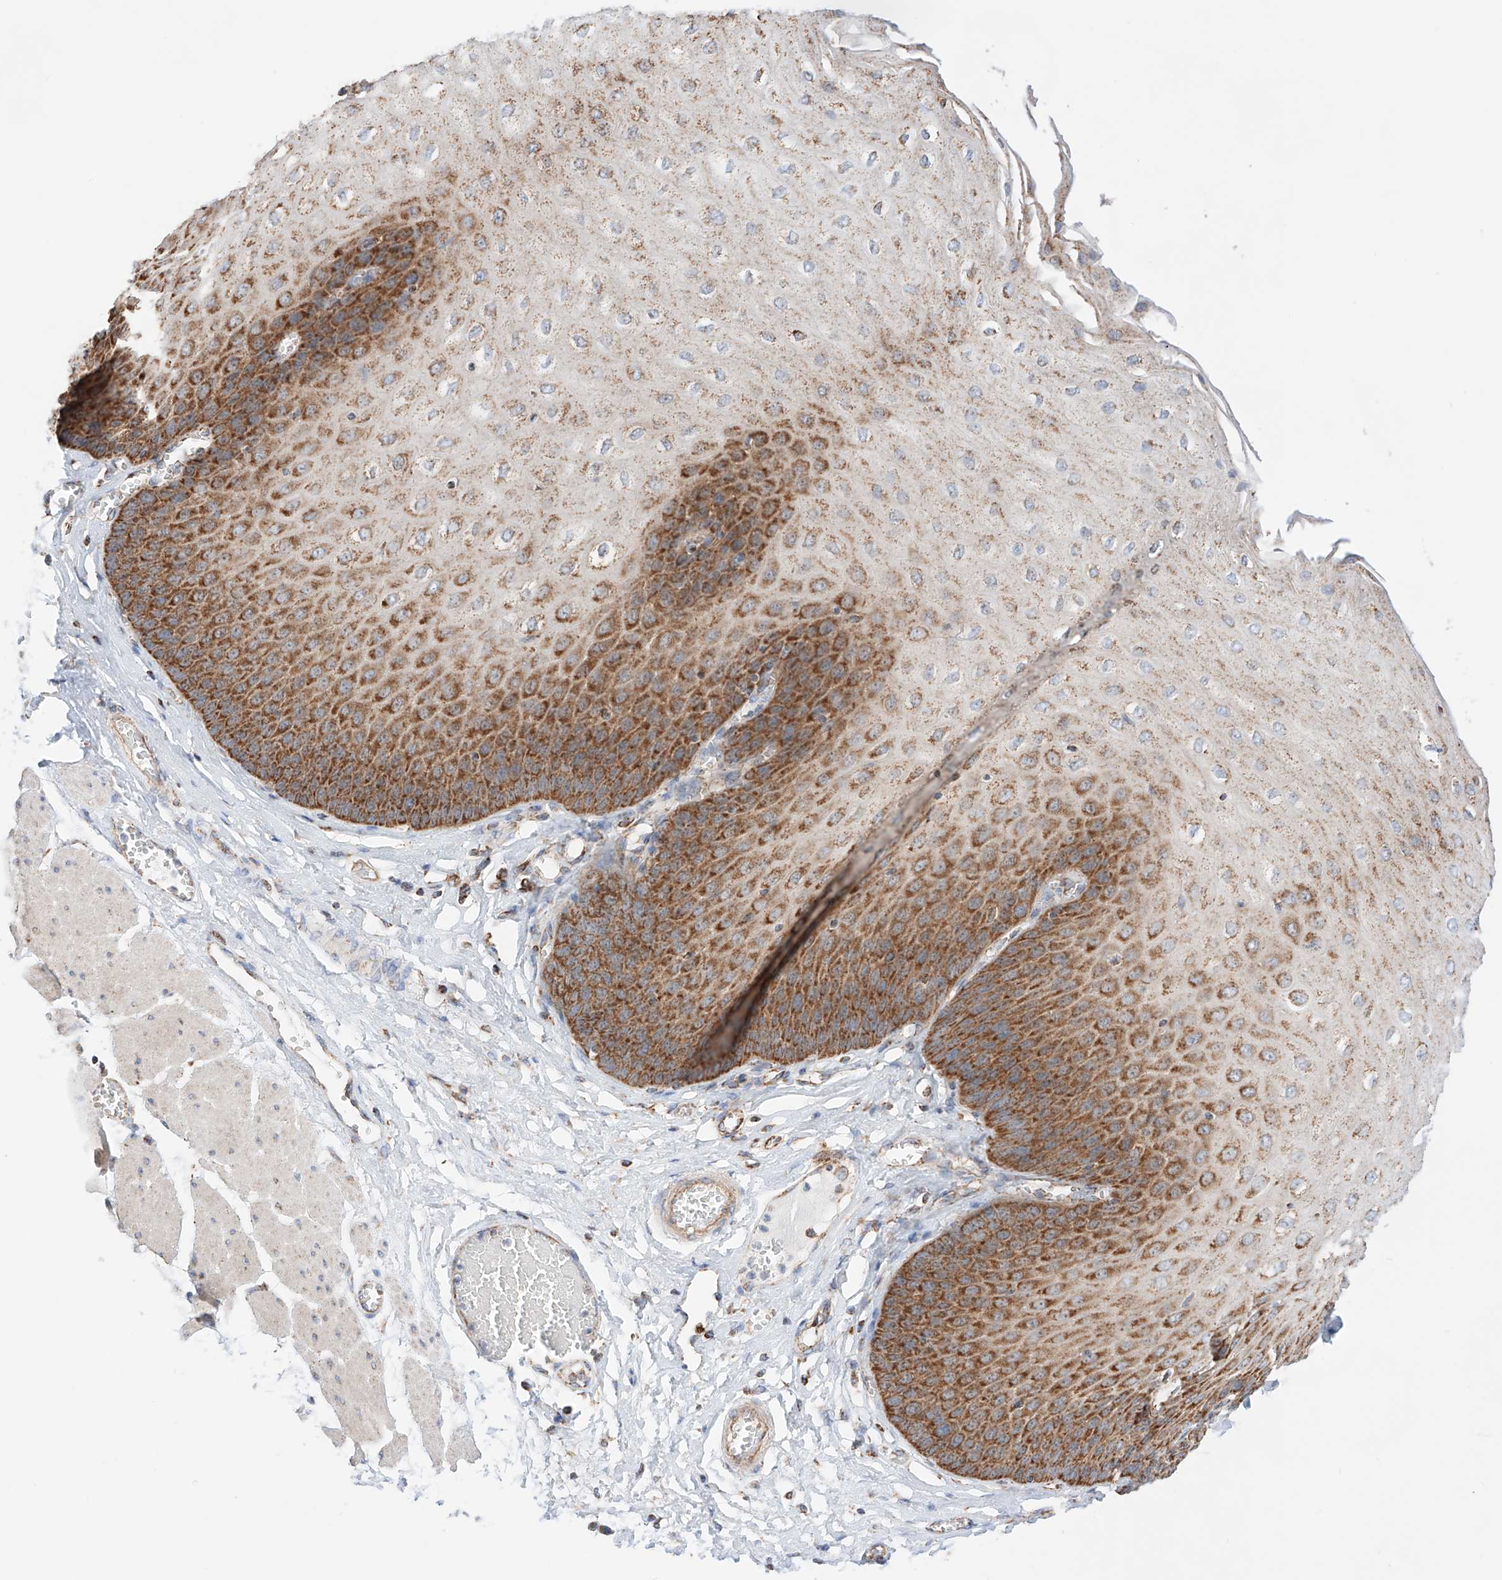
{"staining": {"intensity": "moderate", "quantity": ">75%", "location": "cytoplasmic/membranous"}, "tissue": "esophagus", "cell_type": "Squamous epithelial cells", "image_type": "normal", "snomed": [{"axis": "morphology", "description": "Normal tissue, NOS"}, {"axis": "topography", "description": "Esophagus"}], "caption": "Protein analysis of unremarkable esophagus exhibits moderate cytoplasmic/membranous expression in approximately >75% of squamous epithelial cells. The staining was performed using DAB (3,3'-diaminobenzidine) to visualize the protein expression in brown, while the nuclei were stained in blue with hematoxylin (Magnification: 20x).", "gene": "KTI12", "patient": {"sex": "male", "age": 60}}